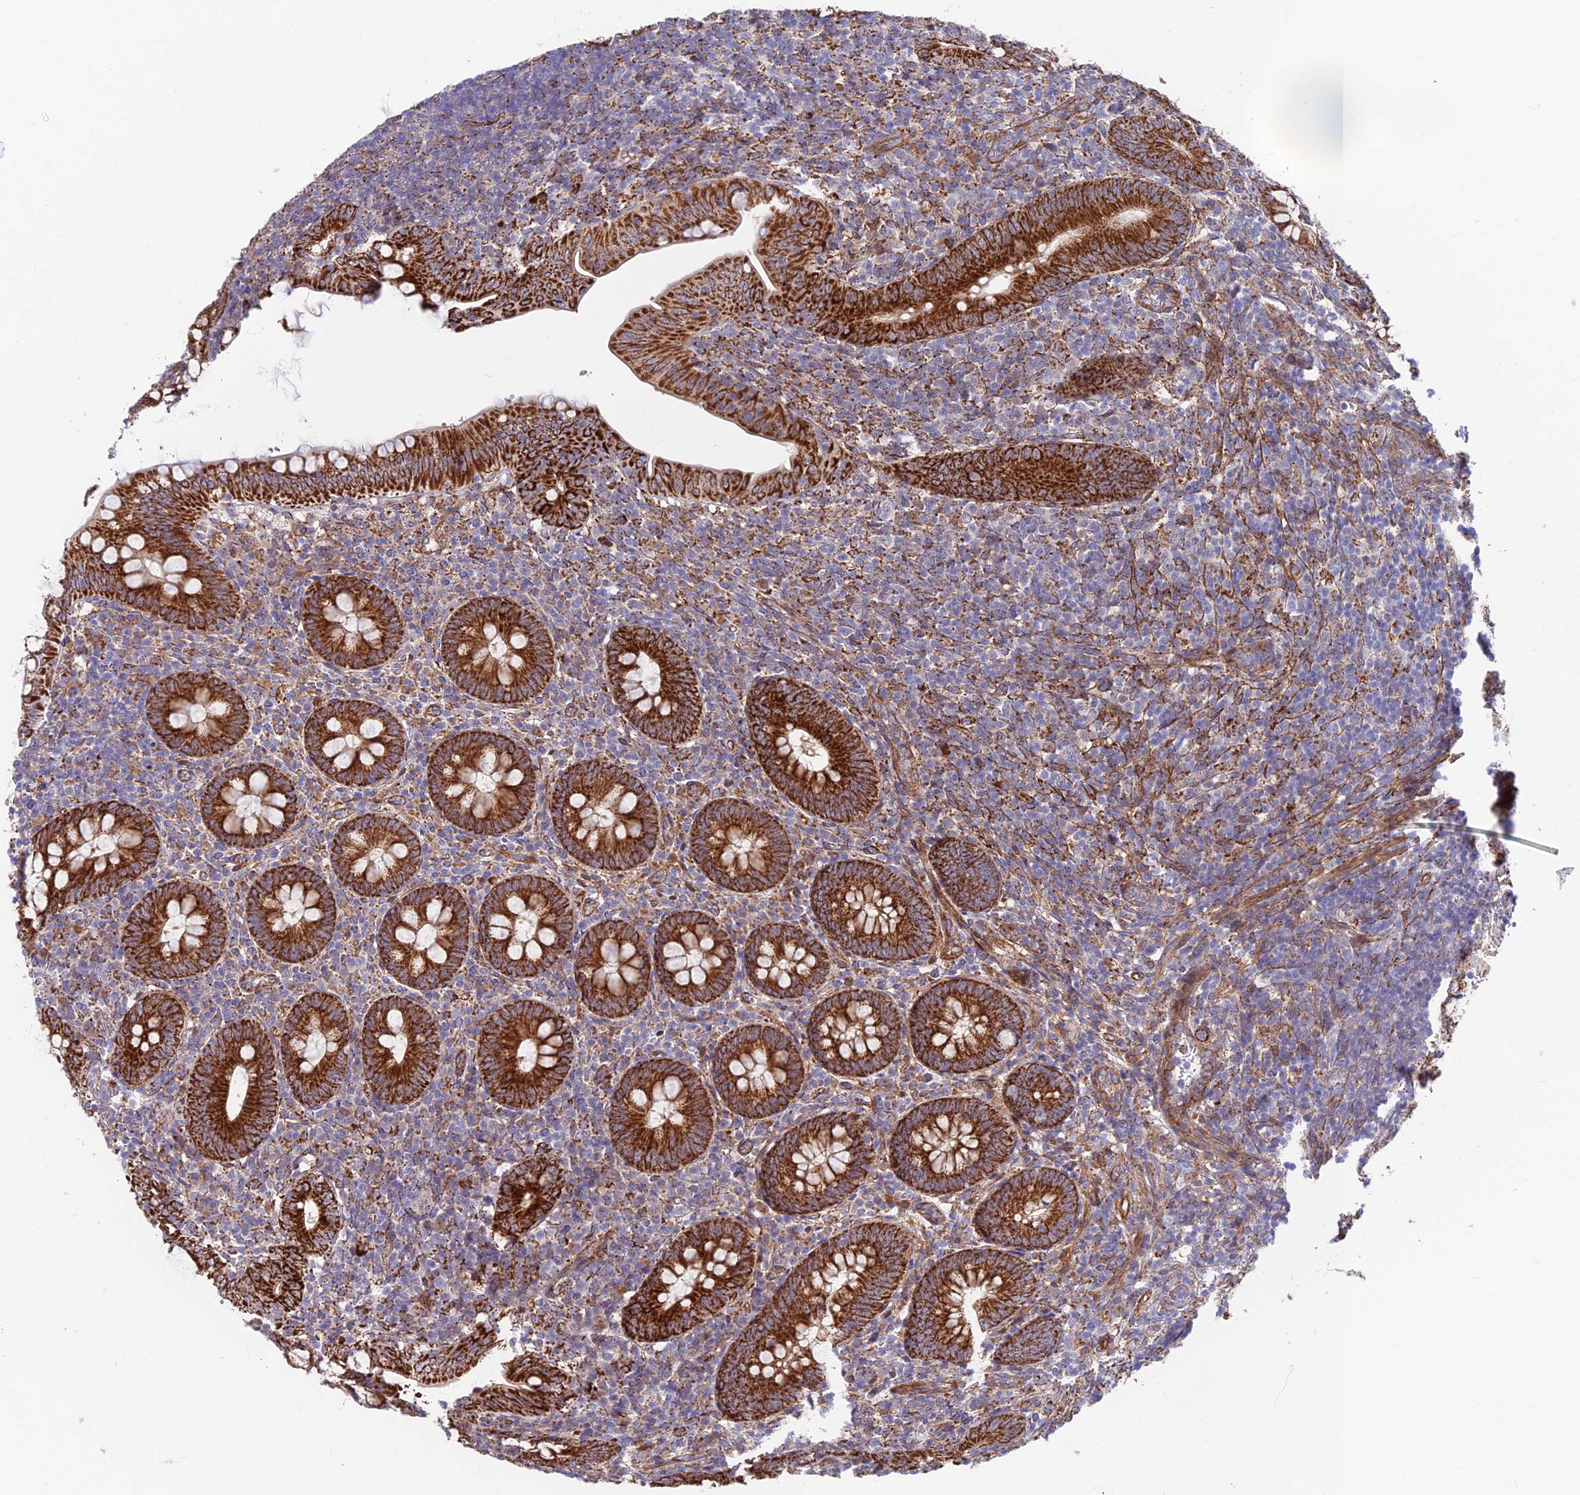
{"staining": {"intensity": "strong", "quantity": ">75%", "location": "cytoplasmic/membranous"}, "tissue": "appendix", "cell_type": "Glandular cells", "image_type": "normal", "snomed": [{"axis": "morphology", "description": "Normal tissue, NOS"}, {"axis": "topography", "description": "Appendix"}], "caption": "Immunohistochemical staining of normal appendix displays strong cytoplasmic/membranous protein positivity in approximately >75% of glandular cells.", "gene": "TIGD6", "patient": {"sex": "male", "age": 14}}